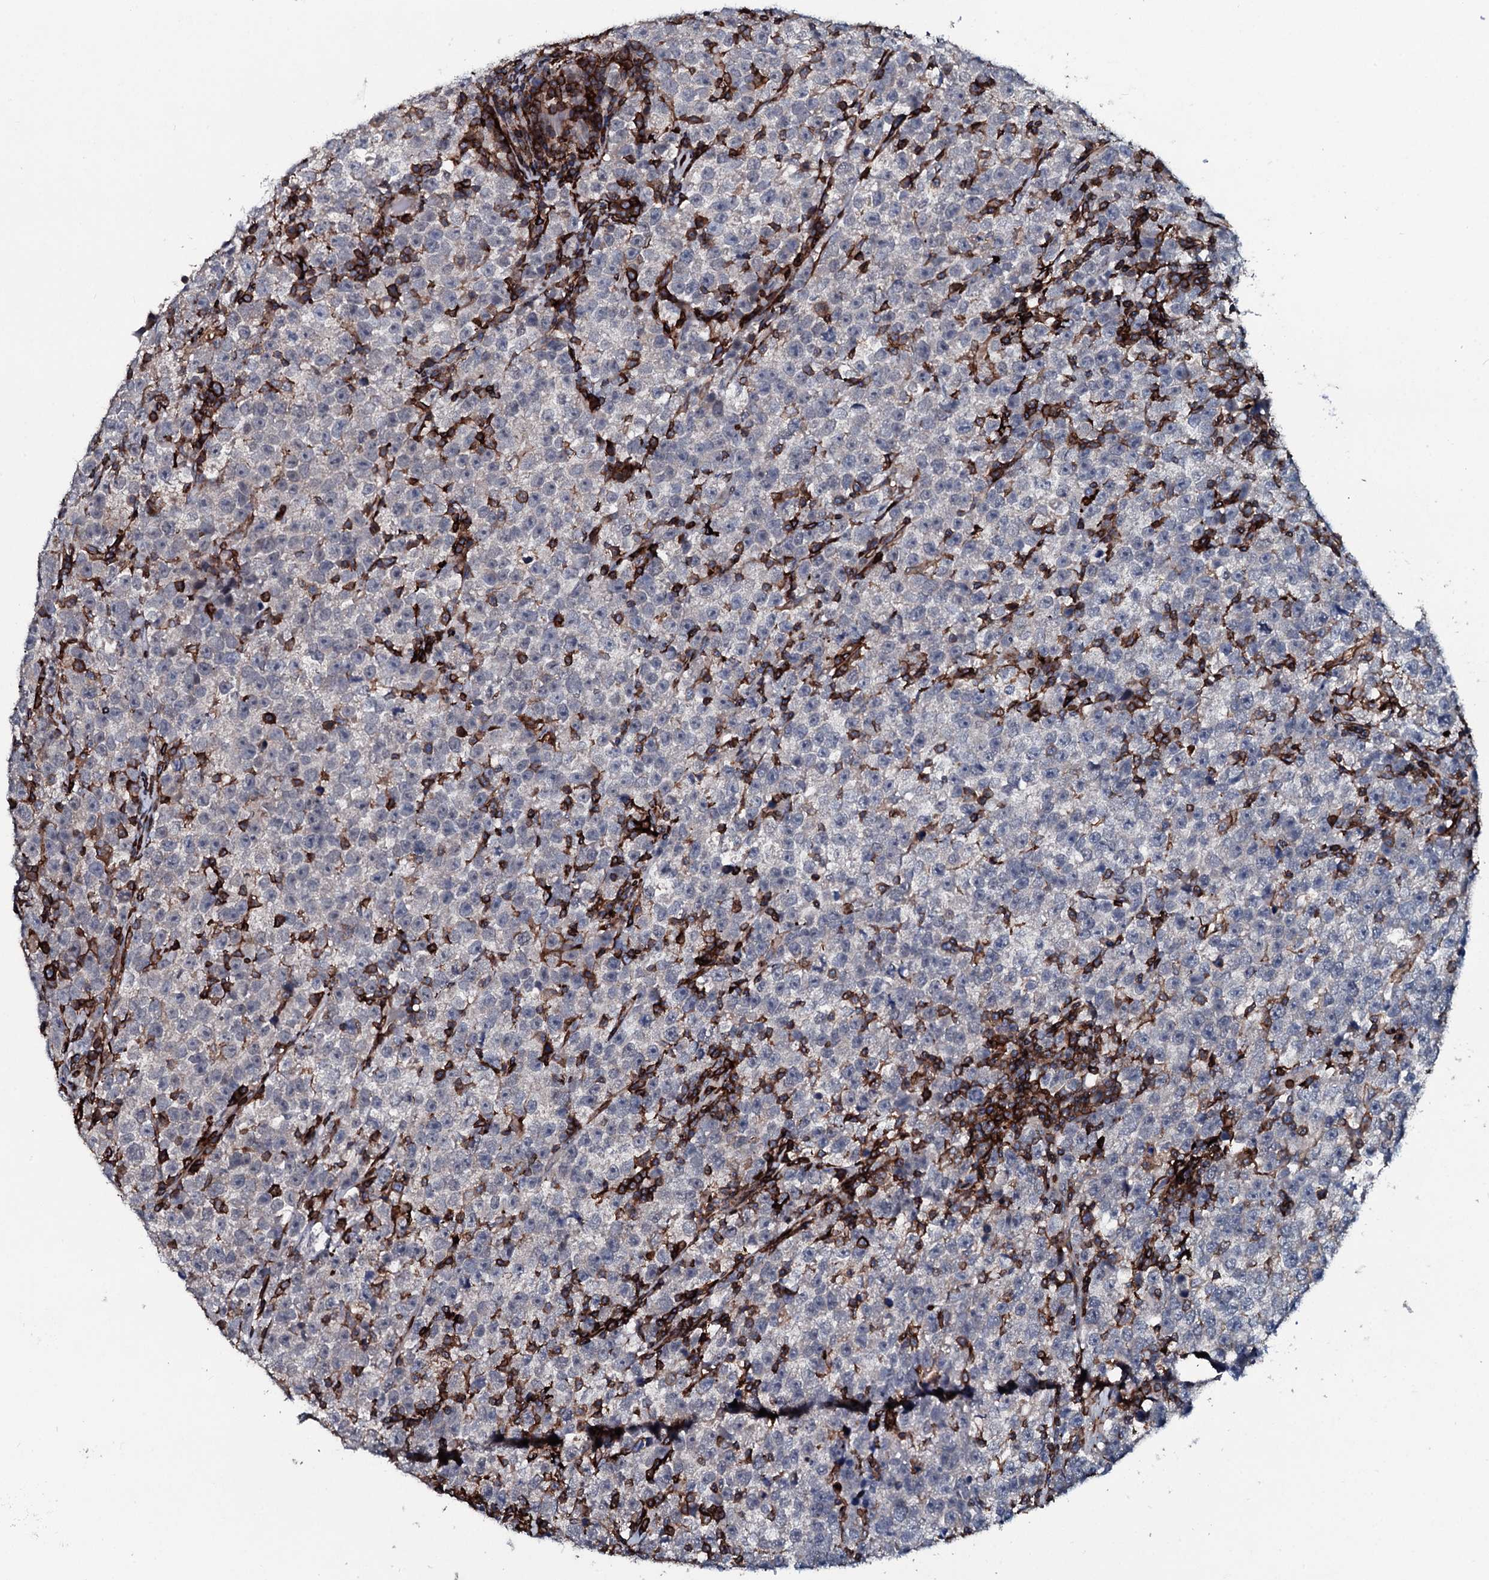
{"staining": {"intensity": "negative", "quantity": "none", "location": "none"}, "tissue": "testis cancer", "cell_type": "Tumor cells", "image_type": "cancer", "snomed": [{"axis": "morphology", "description": "Normal tissue, NOS"}, {"axis": "morphology", "description": "Seminoma, NOS"}, {"axis": "topography", "description": "Testis"}], "caption": "Tumor cells are negative for protein expression in human testis seminoma.", "gene": "OGFOD2", "patient": {"sex": "male", "age": 43}}